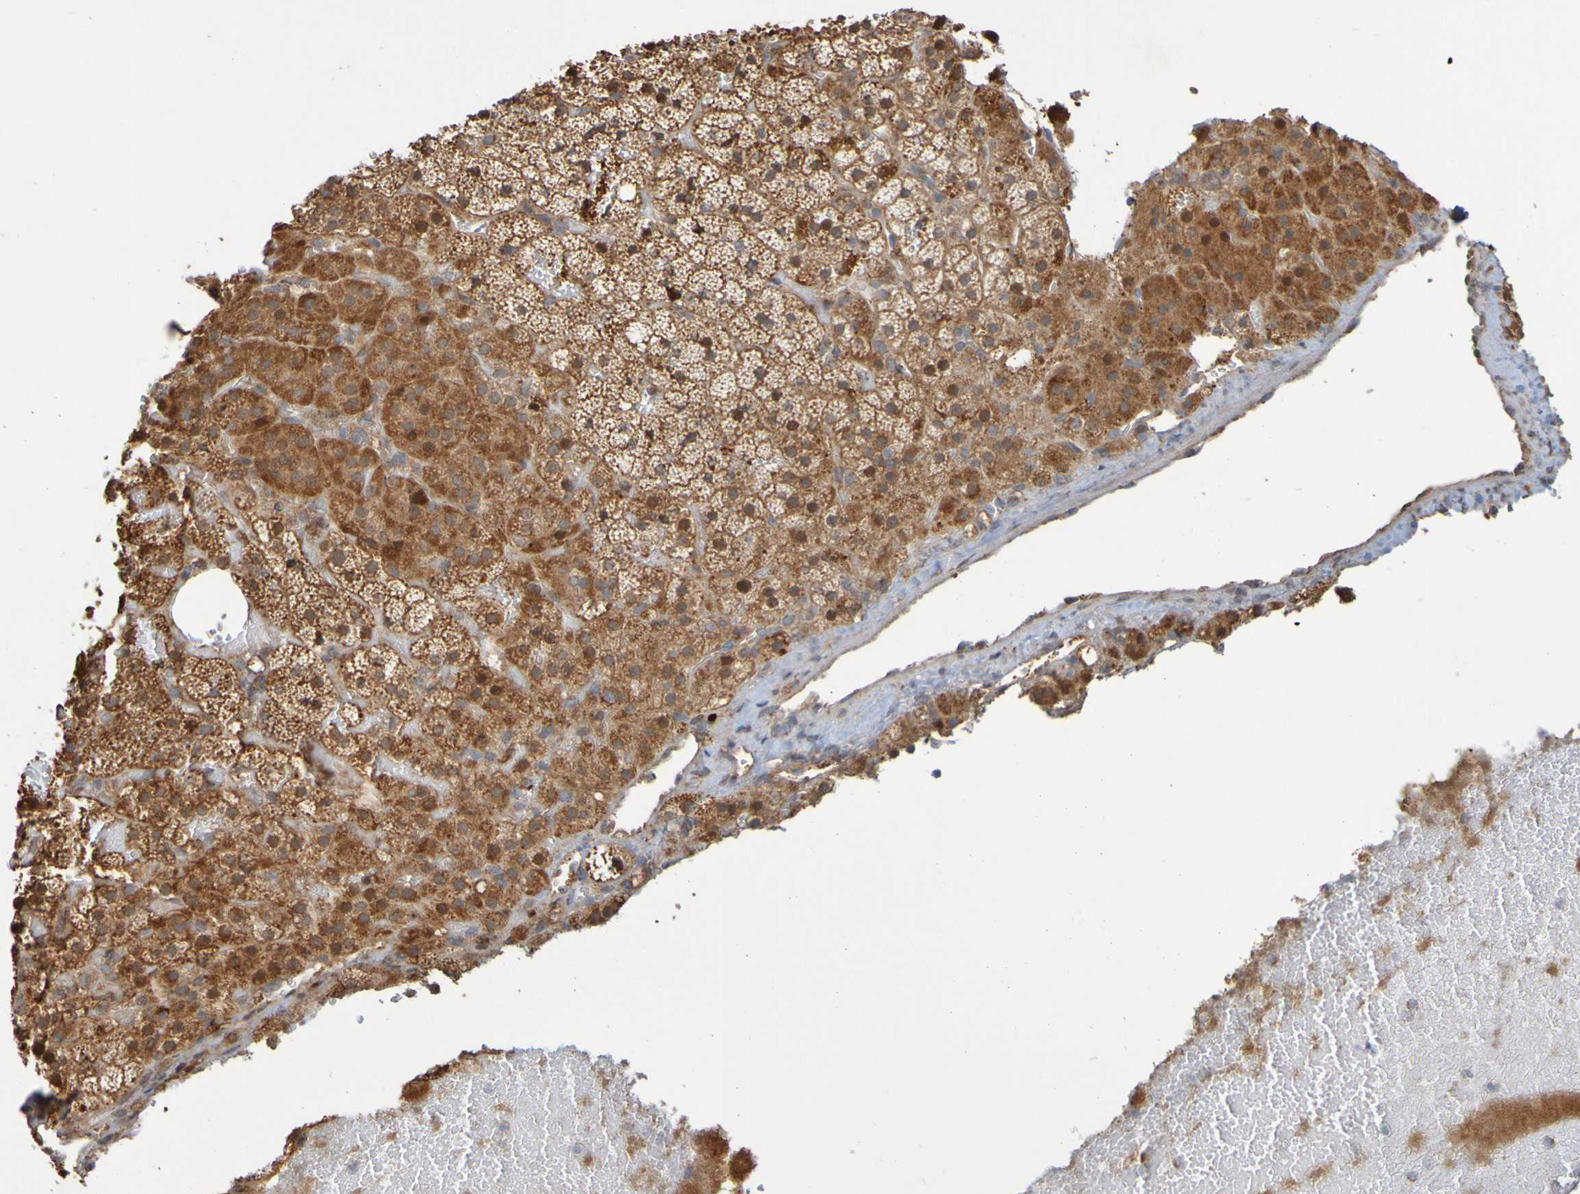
{"staining": {"intensity": "moderate", "quantity": ">75%", "location": "cytoplasmic/membranous"}, "tissue": "adrenal gland", "cell_type": "Glandular cells", "image_type": "normal", "snomed": [{"axis": "morphology", "description": "Normal tissue, NOS"}, {"axis": "topography", "description": "Adrenal gland"}], "caption": "Moderate cytoplasmic/membranous protein staining is present in approximately >75% of glandular cells in adrenal gland. (DAB IHC, brown staining for protein, blue staining for nuclei).", "gene": "TMBIM1", "patient": {"sex": "female", "age": 59}}